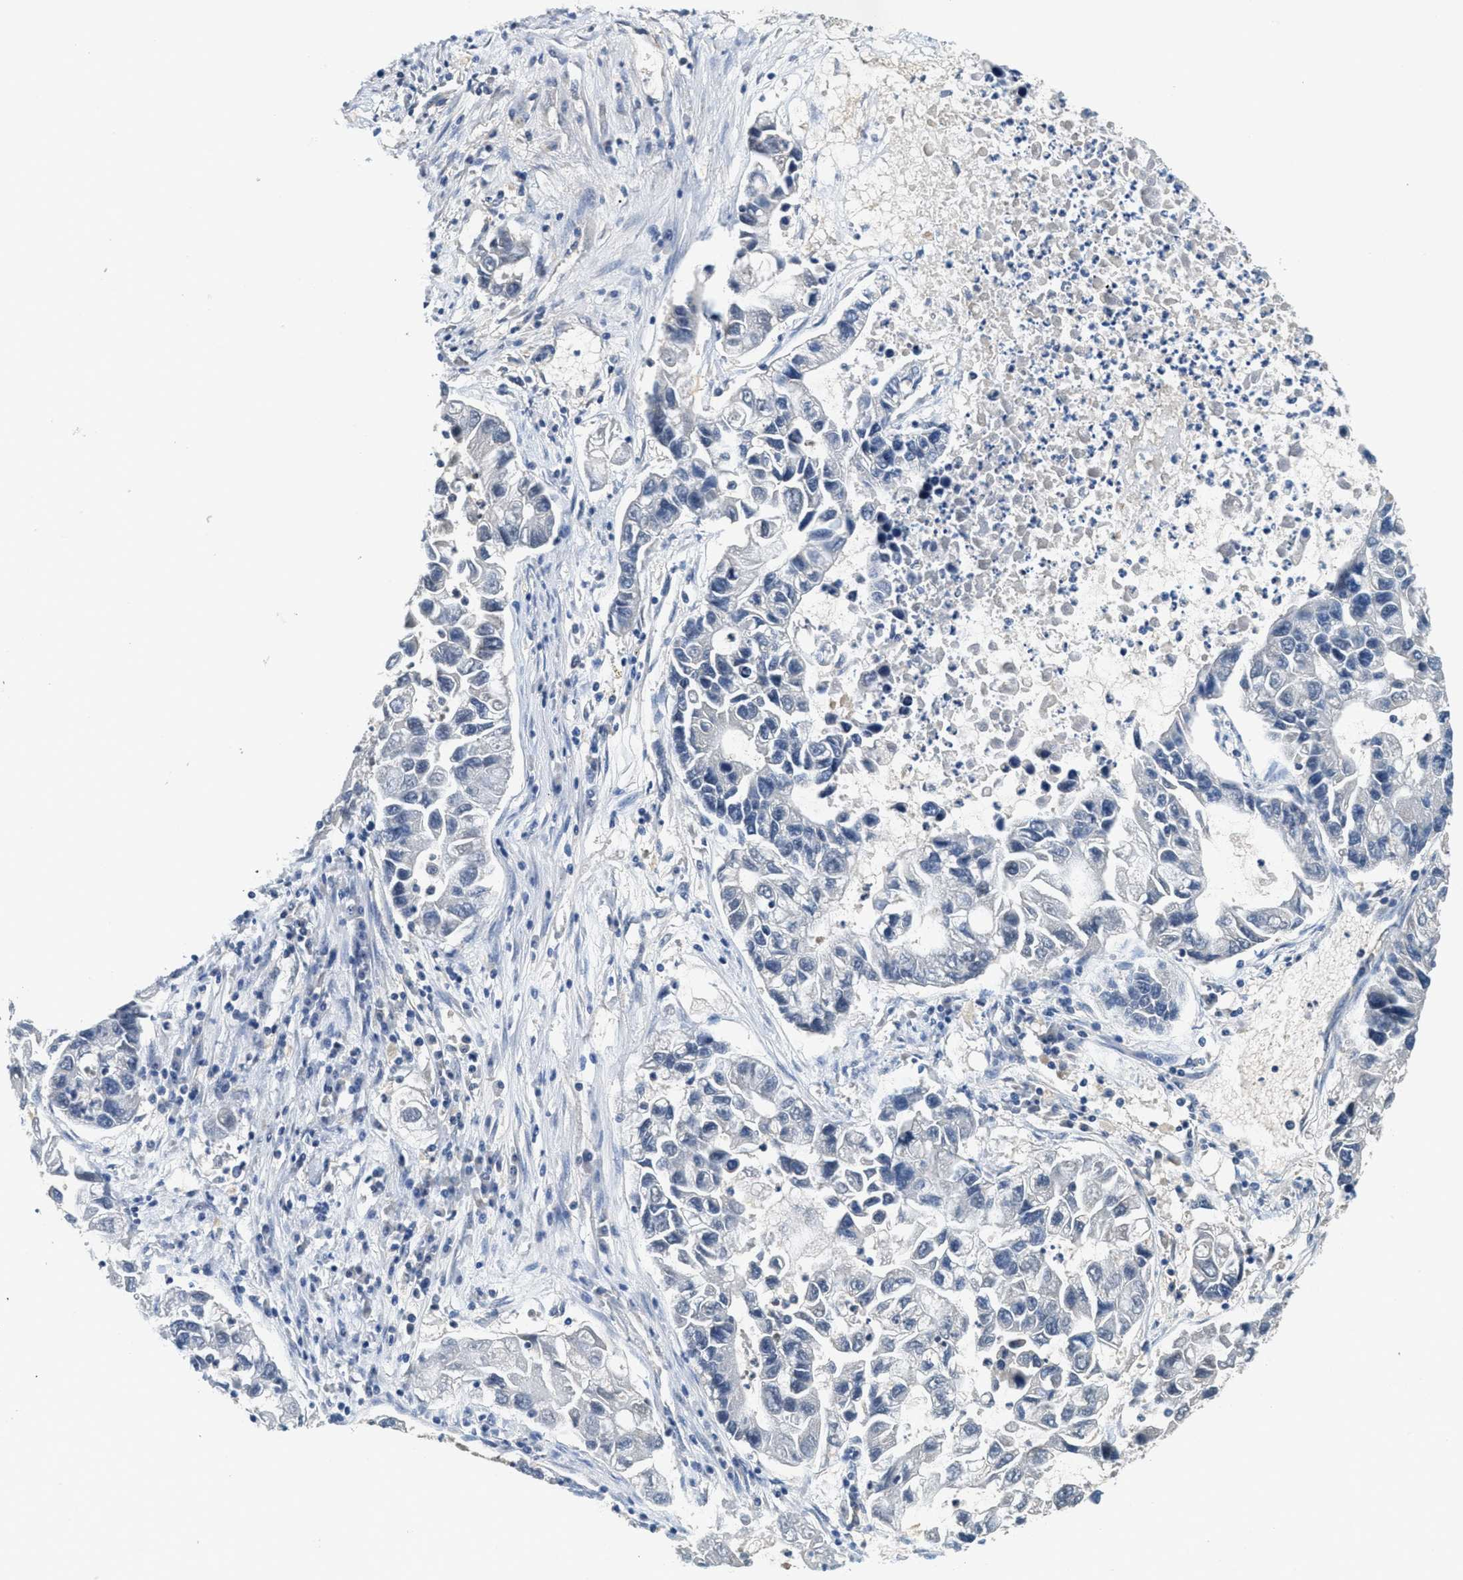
{"staining": {"intensity": "negative", "quantity": "none", "location": "none"}, "tissue": "lung cancer", "cell_type": "Tumor cells", "image_type": "cancer", "snomed": [{"axis": "morphology", "description": "Adenocarcinoma, NOS"}, {"axis": "topography", "description": "Lung"}], "caption": "Immunohistochemistry of lung adenocarcinoma shows no positivity in tumor cells.", "gene": "SERPINA1", "patient": {"sex": "female", "age": 51}}